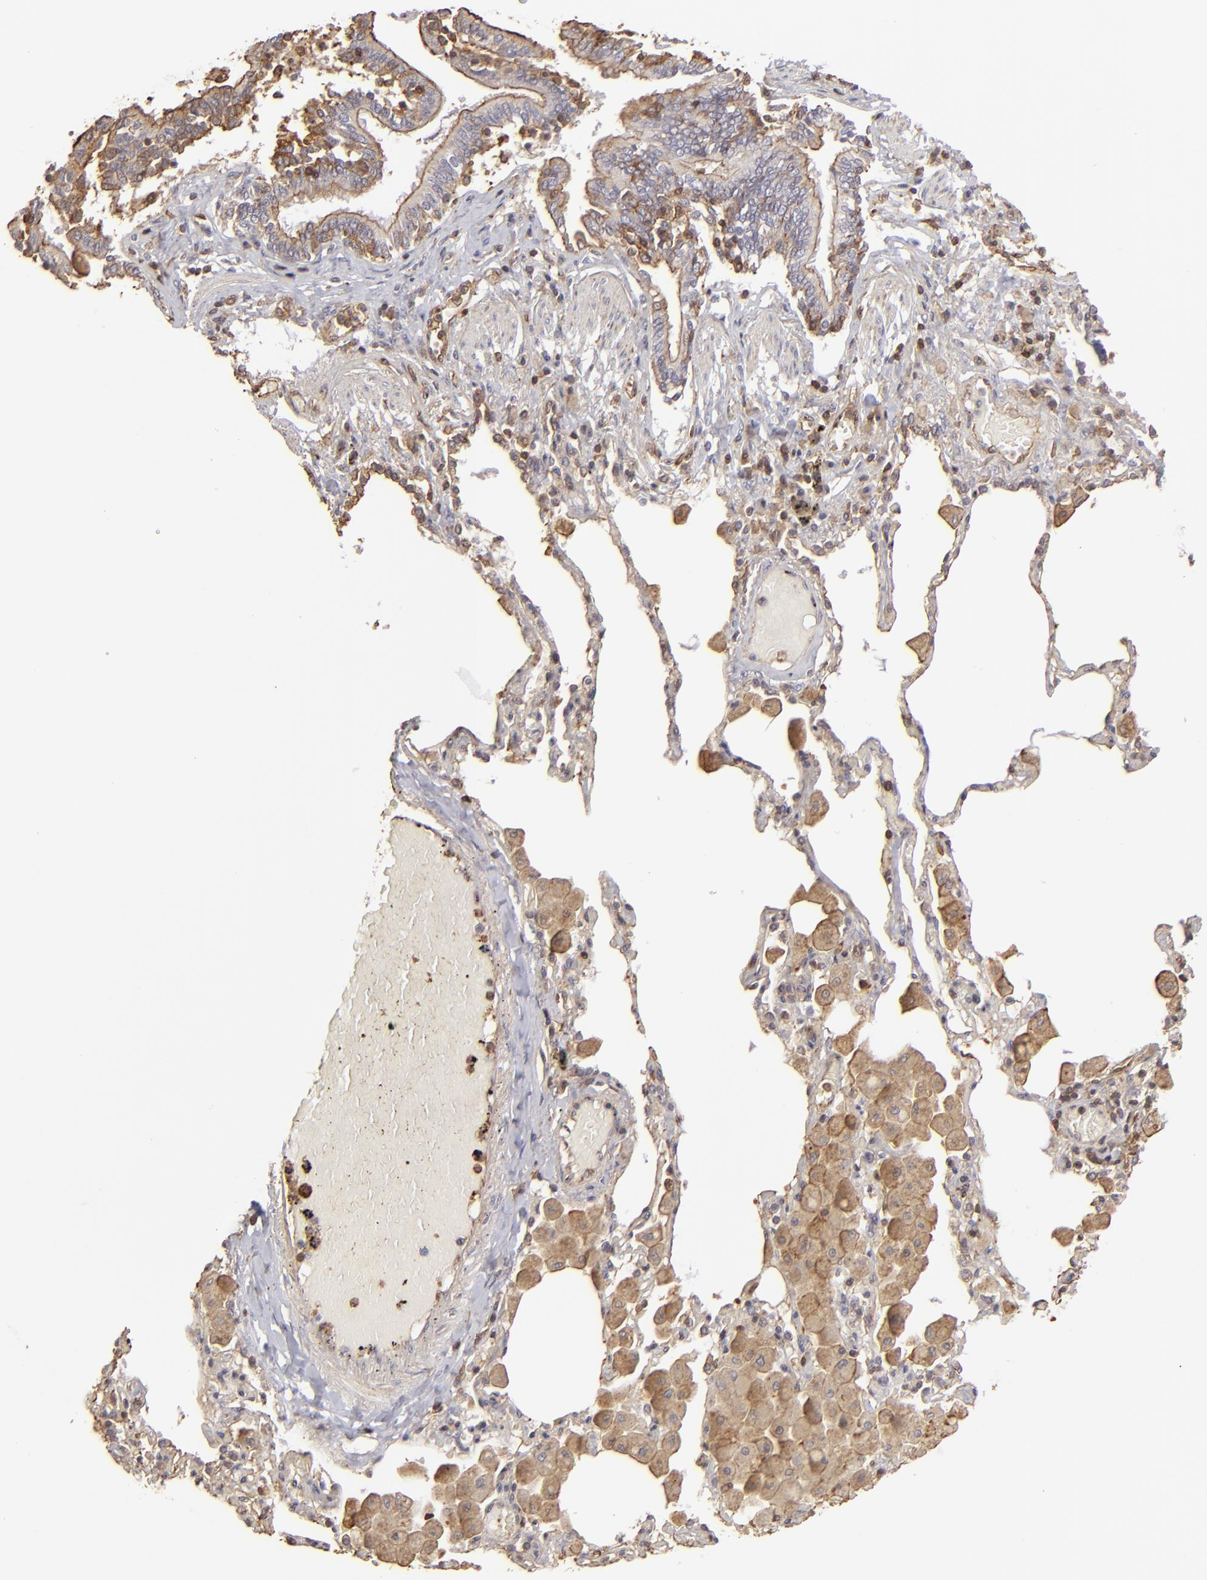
{"staining": {"intensity": "weak", "quantity": ">75%", "location": "cytoplasmic/membranous"}, "tissue": "bronchus", "cell_type": "Respiratory epithelial cells", "image_type": "normal", "snomed": [{"axis": "morphology", "description": "Normal tissue, NOS"}, {"axis": "morphology", "description": "Squamous cell carcinoma, NOS"}, {"axis": "topography", "description": "Bronchus"}, {"axis": "topography", "description": "Lung"}], "caption": "Protein analysis of benign bronchus shows weak cytoplasmic/membranous staining in about >75% of respiratory epithelial cells. The staining was performed using DAB (3,3'-diaminobenzidine) to visualize the protein expression in brown, while the nuclei were stained in blue with hematoxylin (Magnification: 20x).", "gene": "ACTB", "patient": {"sex": "female", "age": 47}}